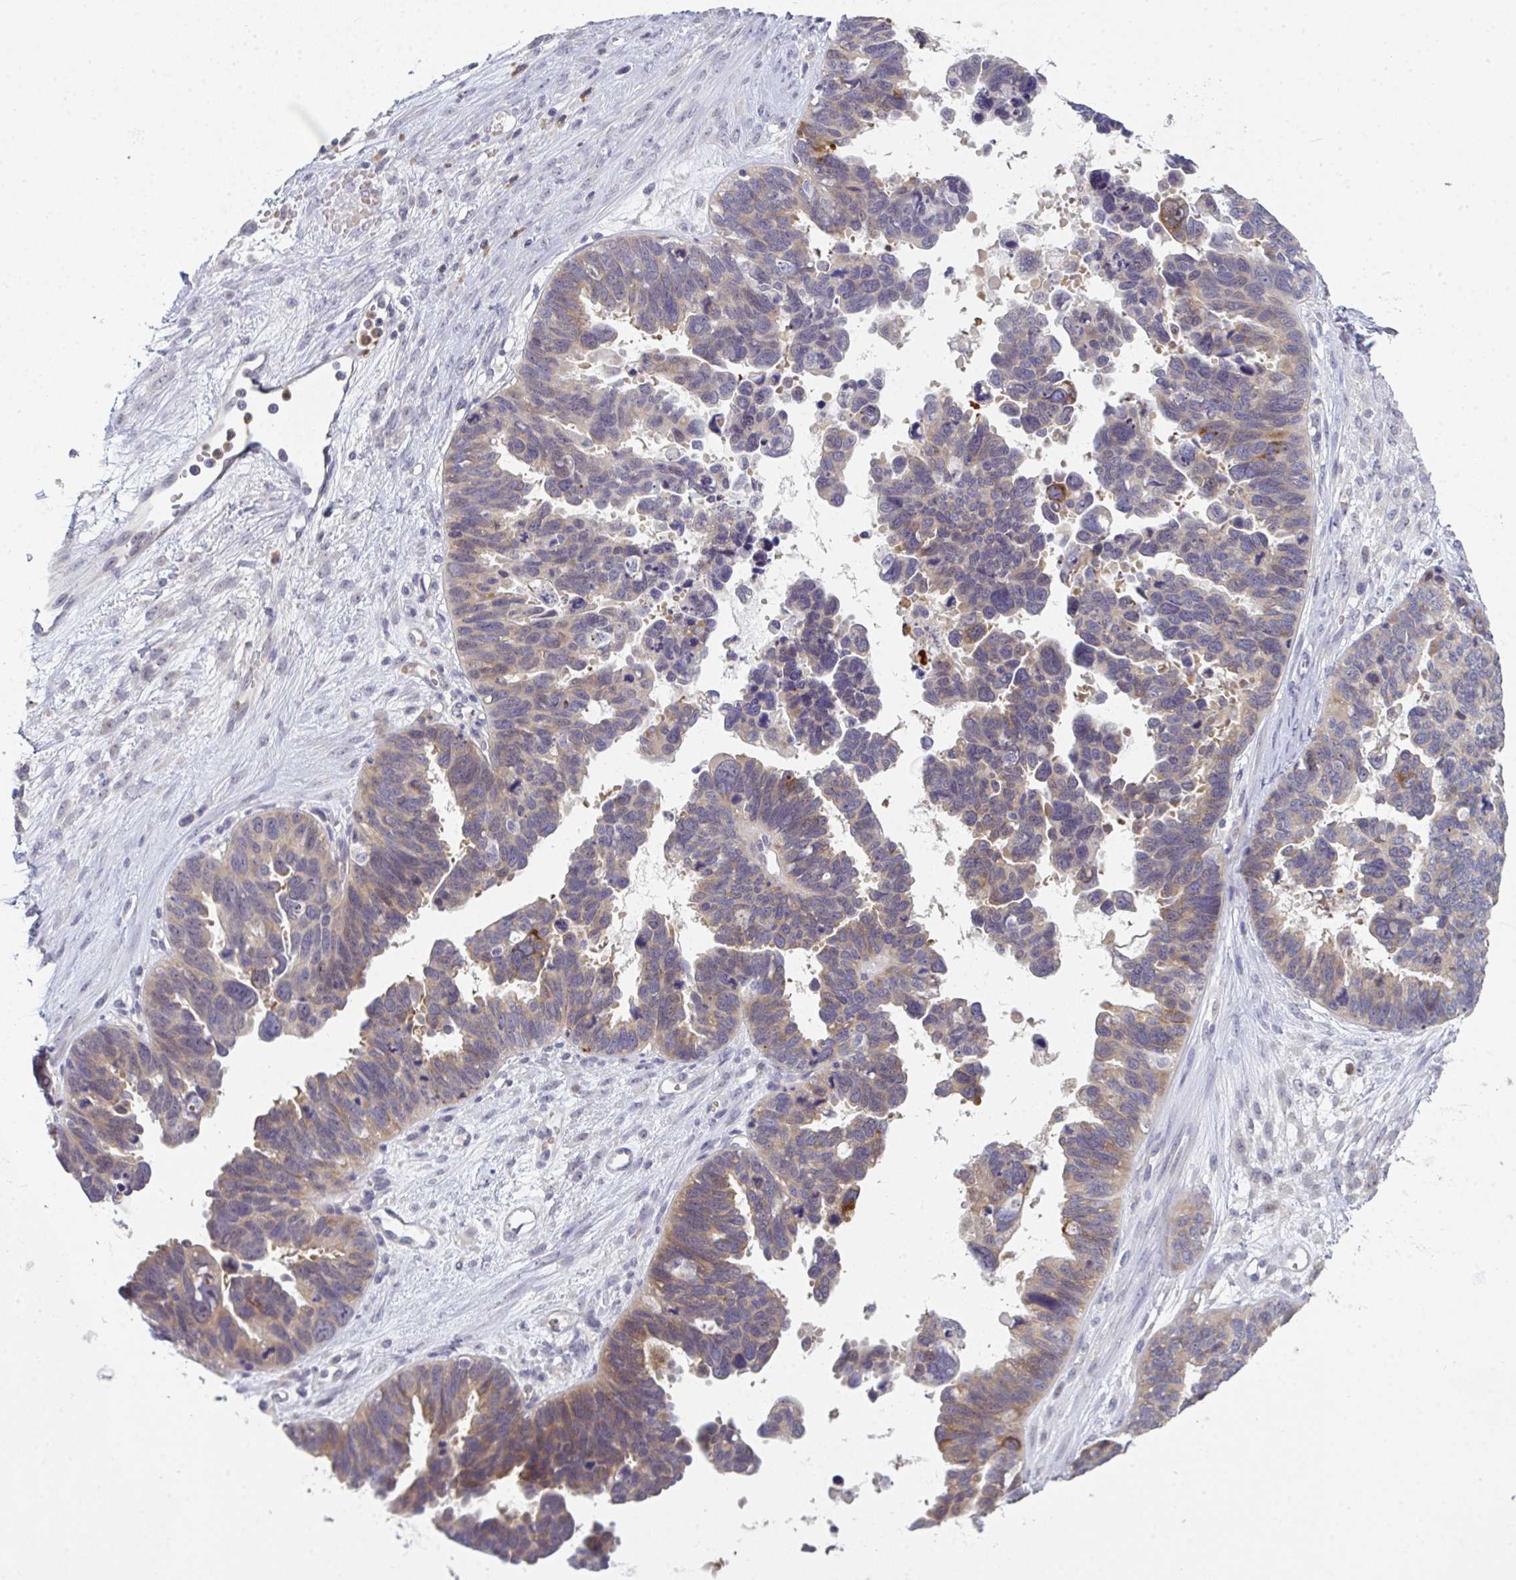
{"staining": {"intensity": "moderate", "quantity": "25%-75%", "location": "cytoplasmic/membranous"}, "tissue": "ovarian cancer", "cell_type": "Tumor cells", "image_type": "cancer", "snomed": [{"axis": "morphology", "description": "Cystadenocarcinoma, serous, NOS"}, {"axis": "topography", "description": "Ovary"}], "caption": "Immunohistochemical staining of human ovarian cancer shows medium levels of moderate cytoplasmic/membranous protein staining in approximately 25%-75% of tumor cells.", "gene": "RIOK1", "patient": {"sex": "female", "age": 60}}